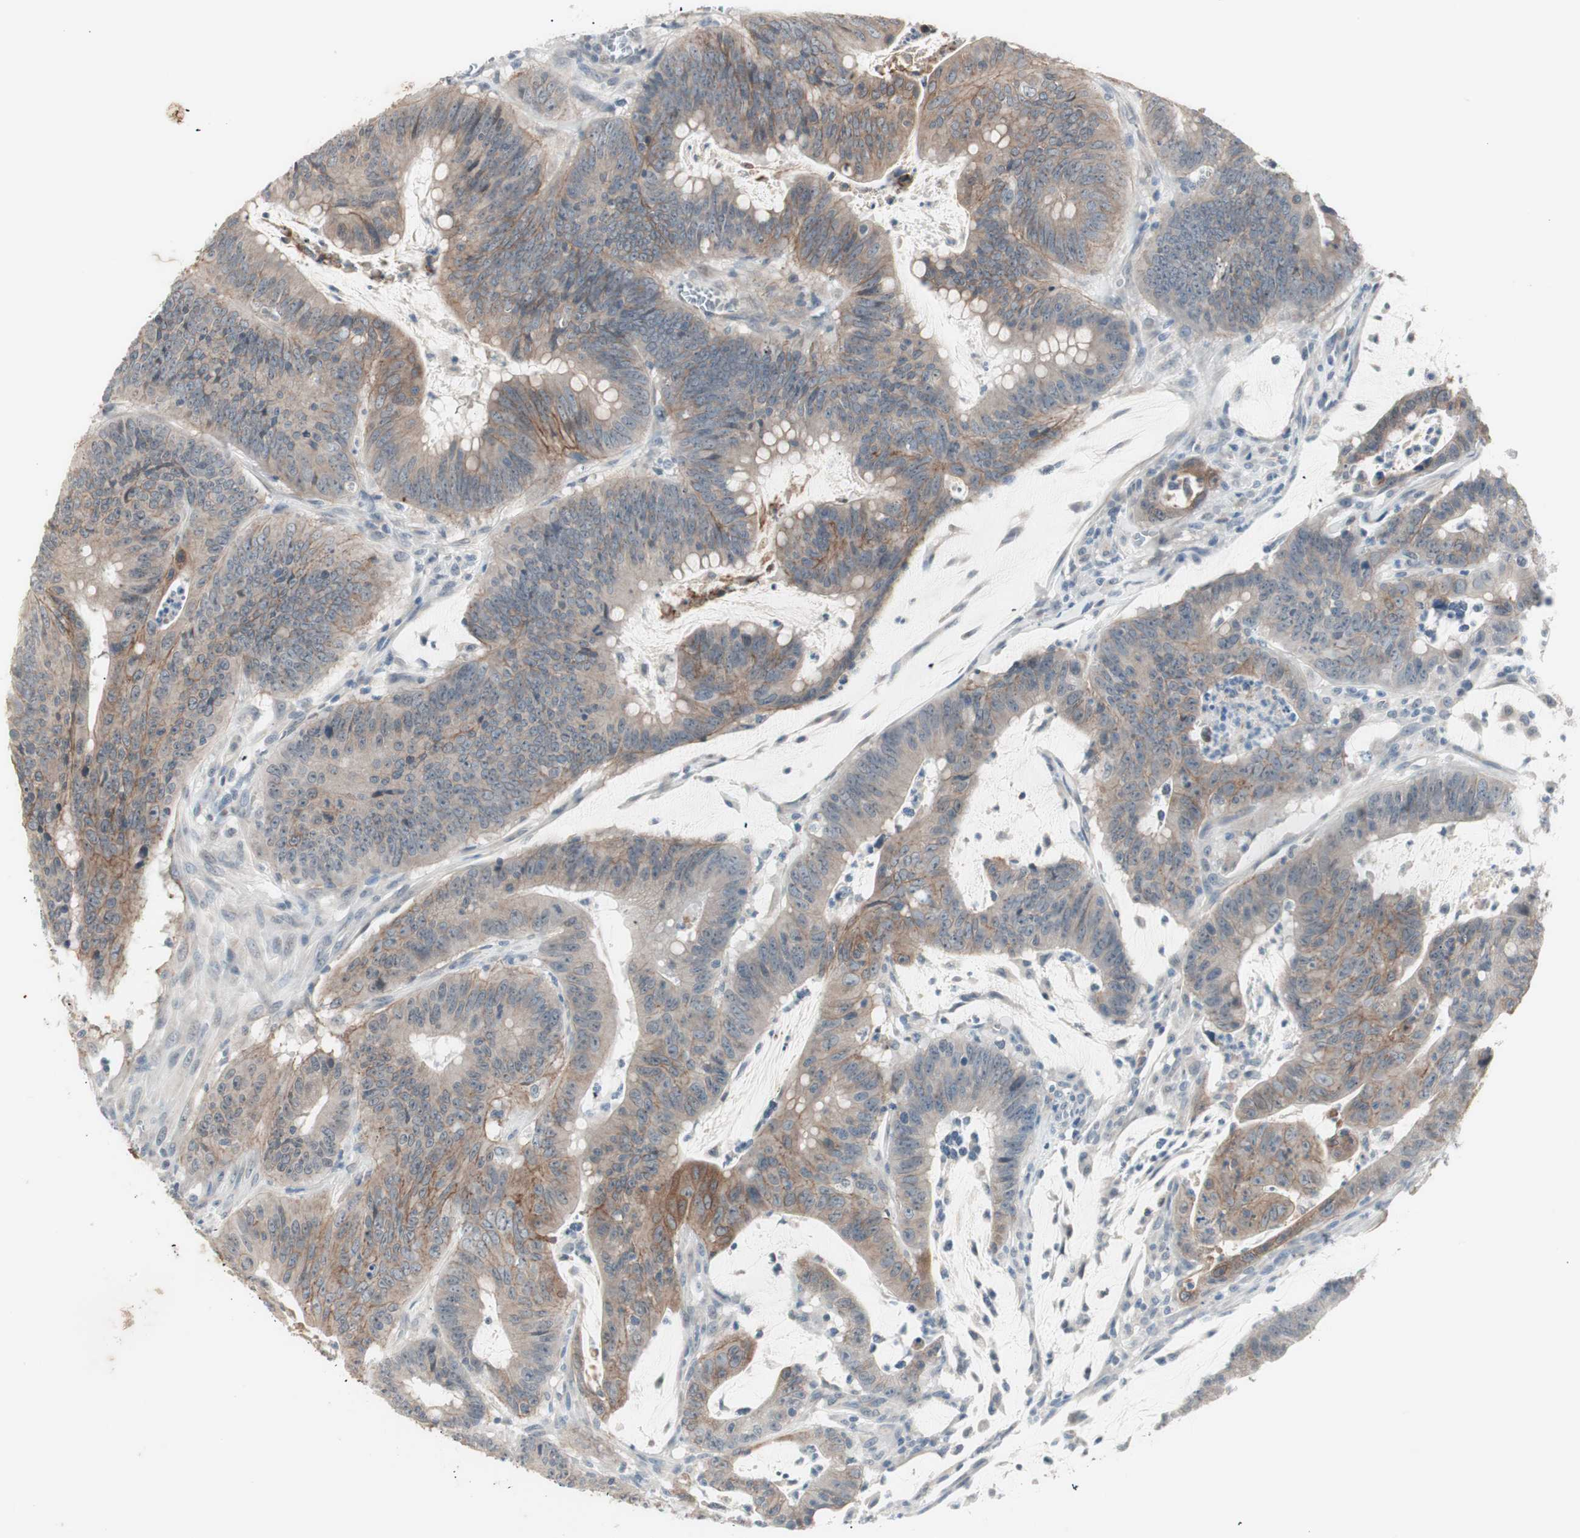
{"staining": {"intensity": "weak", "quantity": "25%-75%", "location": "cytoplasmic/membranous"}, "tissue": "colorectal cancer", "cell_type": "Tumor cells", "image_type": "cancer", "snomed": [{"axis": "morphology", "description": "Adenocarcinoma, NOS"}, {"axis": "topography", "description": "Colon"}], "caption": "Immunohistochemical staining of human colorectal cancer (adenocarcinoma) shows low levels of weak cytoplasmic/membranous protein staining in approximately 25%-75% of tumor cells.", "gene": "ITGB4", "patient": {"sex": "male", "age": 45}}